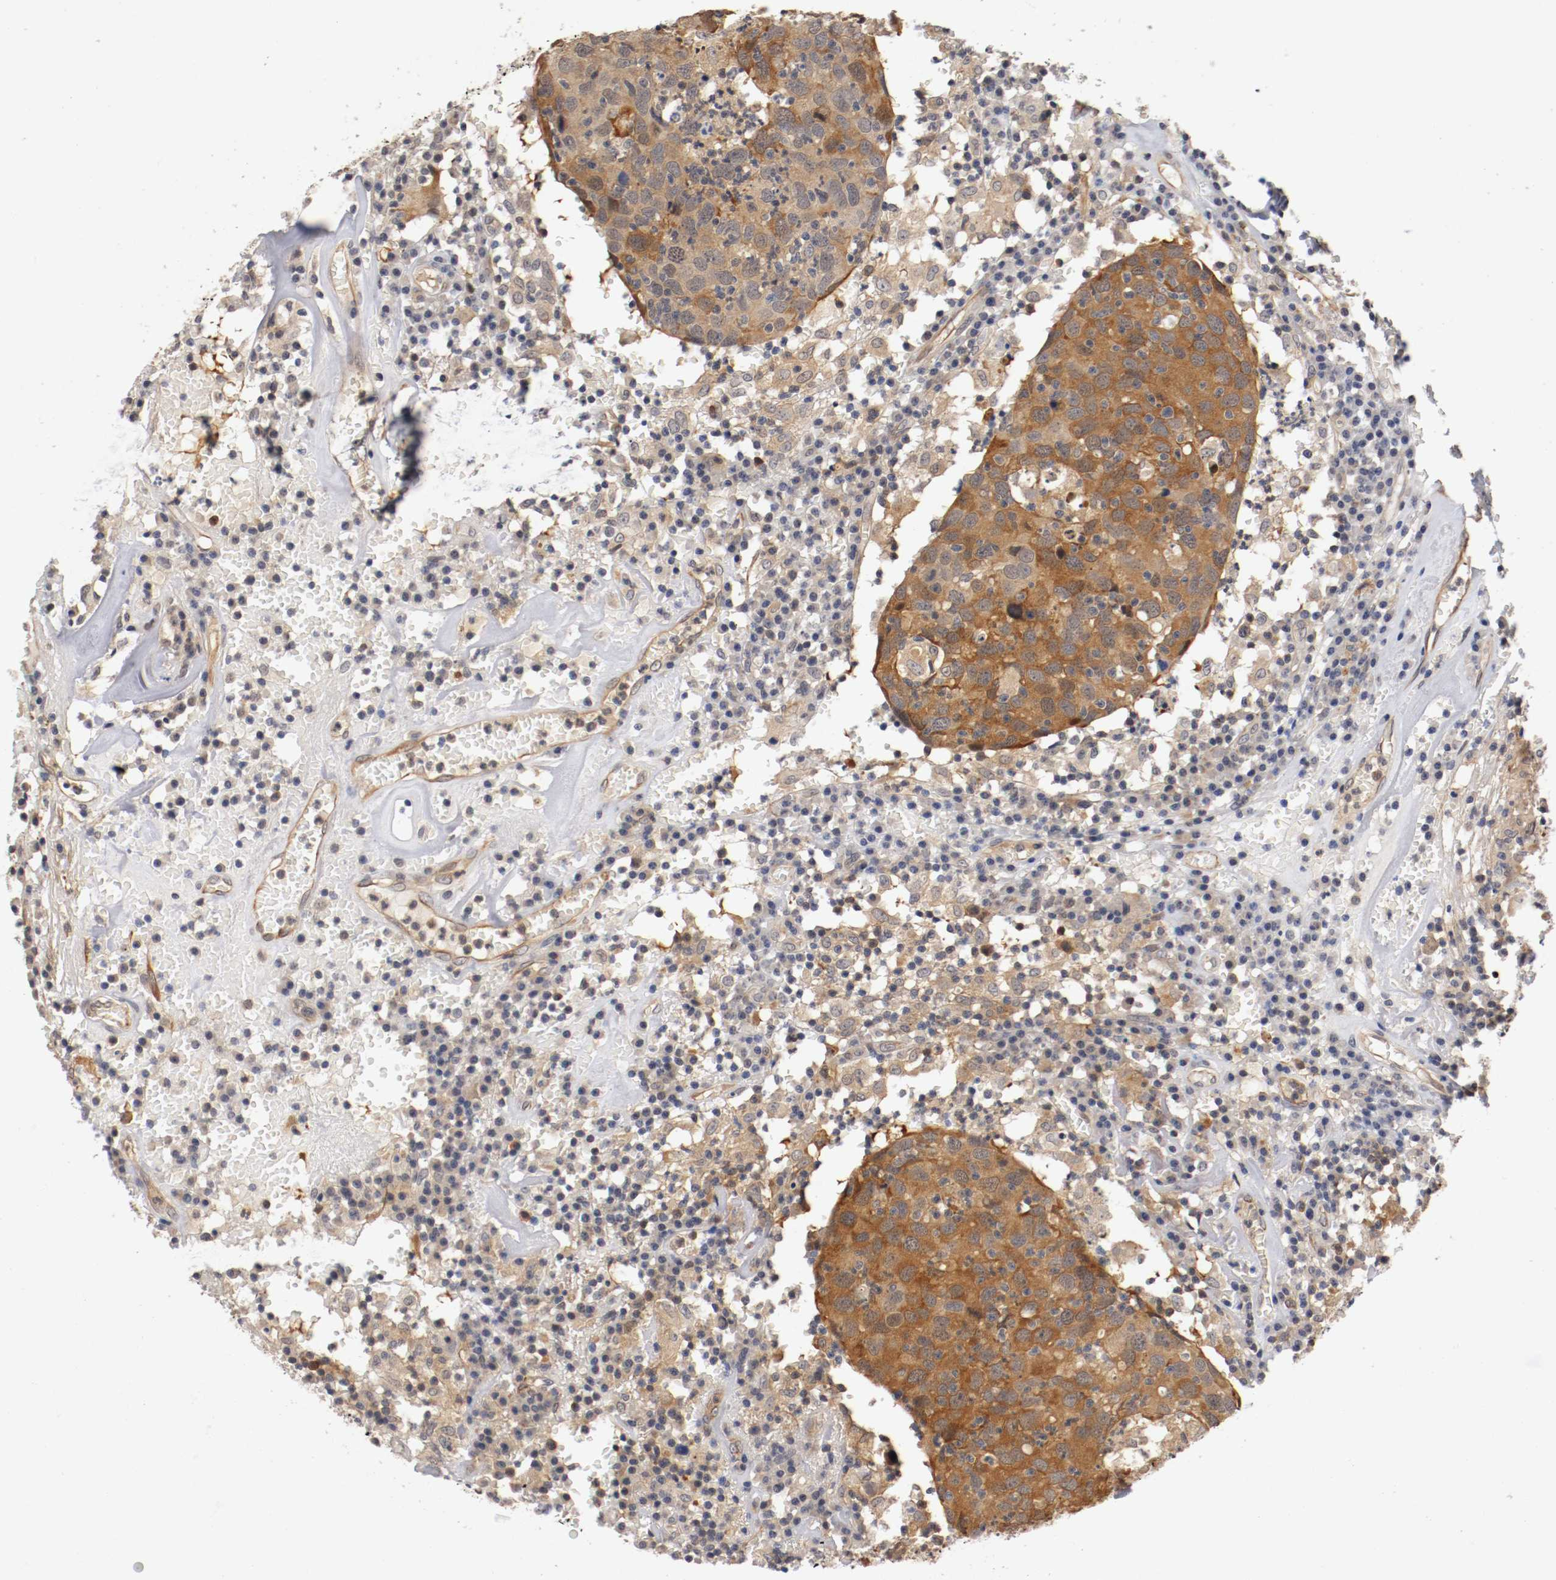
{"staining": {"intensity": "moderate", "quantity": ">75%", "location": "cytoplasmic/membranous"}, "tissue": "head and neck cancer", "cell_type": "Tumor cells", "image_type": "cancer", "snomed": [{"axis": "morphology", "description": "Adenocarcinoma, NOS"}, {"axis": "topography", "description": "Salivary gland"}, {"axis": "topography", "description": "Head-Neck"}], "caption": "Protein analysis of adenocarcinoma (head and neck) tissue reveals moderate cytoplasmic/membranous expression in approximately >75% of tumor cells. (brown staining indicates protein expression, while blue staining denotes nuclei).", "gene": "RBM23", "patient": {"sex": "female", "age": 65}}